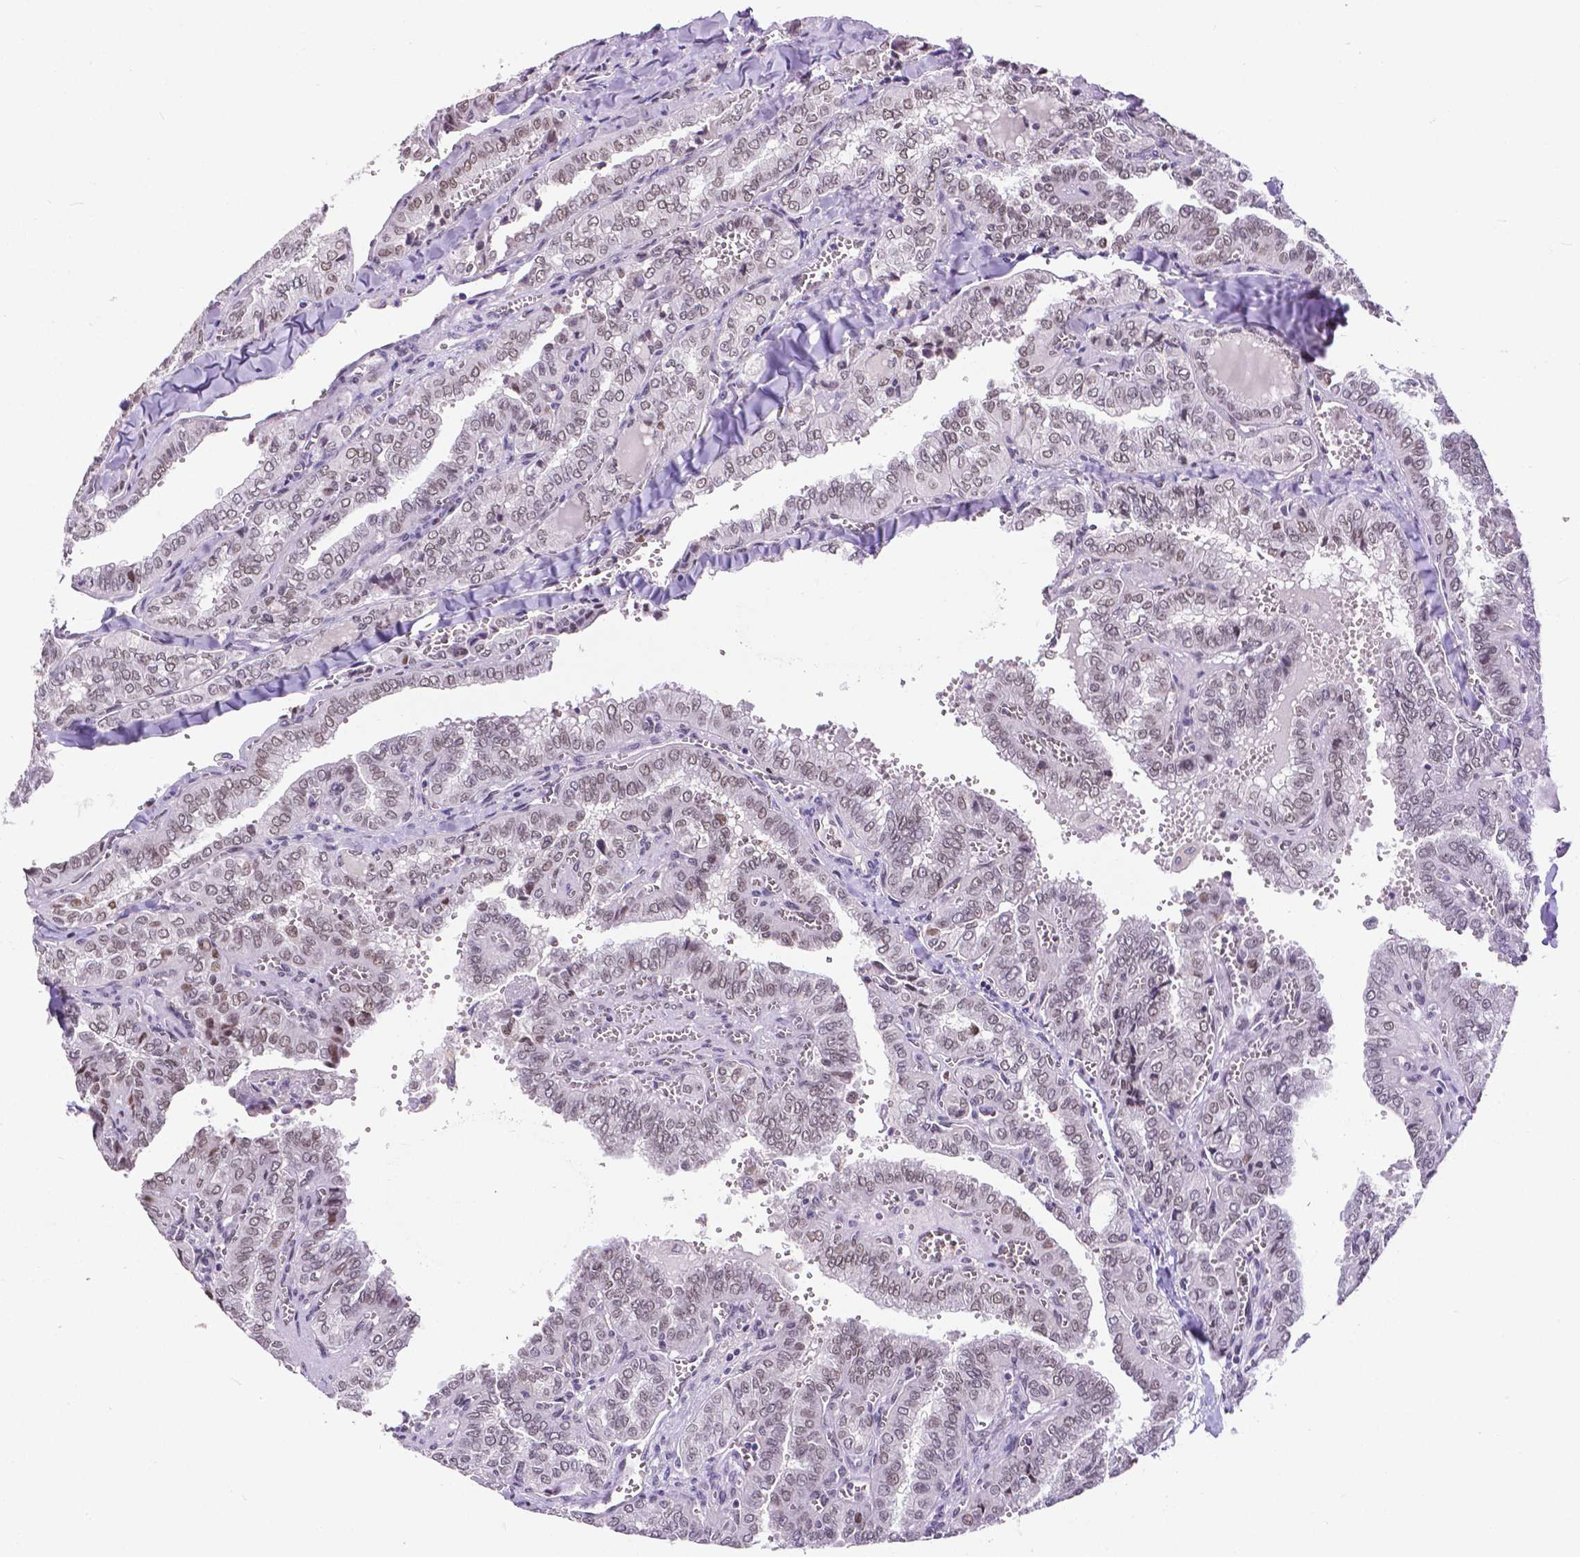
{"staining": {"intensity": "weak", "quantity": "25%-75%", "location": "nuclear"}, "tissue": "thyroid cancer", "cell_type": "Tumor cells", "image_type": "cancer", "snomed": [{"axis": "morphology", "description": "Papillary adenocarcinoma, NOS"}, {"axis": "topography", "description": "Thyroid gland"}], "caption": "Protein positivity by IHC exhibits weak nuclear staining in about 25%-75% of tumor cells in thyroid cancer.", "gene": "ATRX", "patient": {"sex": "female", "age": 41}}